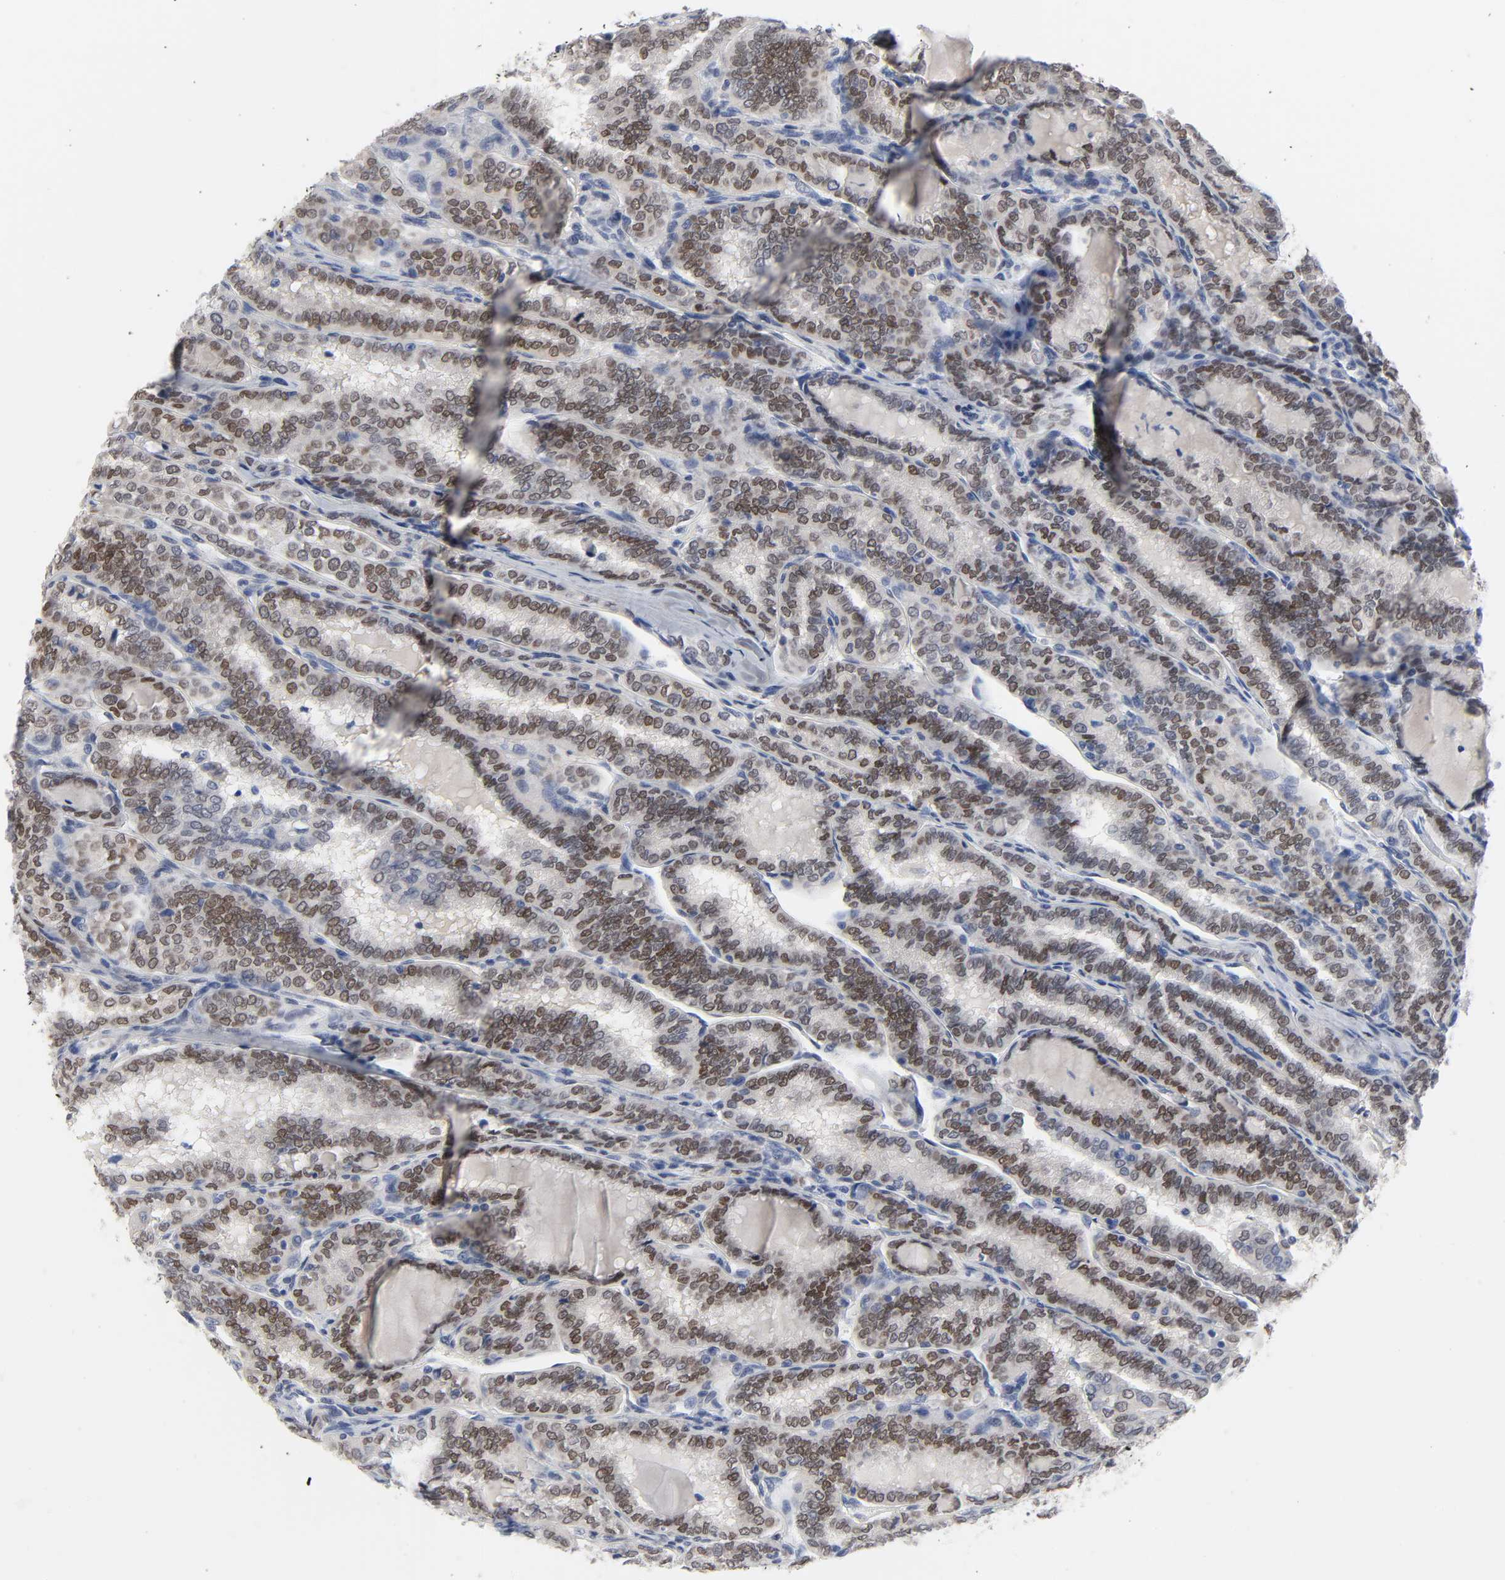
{"staining": {"intensity": "moderate", "quantity": ">75%", "location": "nuclear"}, "tissue": "thyroid cancer", "cell_type": "Tumor cells", "image_type": "cancer", "snomed": [{"axis": "morphology", "description": "Papillary adenocarcinoma, NOS"}, {"axis": "topography", "description": "Thyroid gland"}], "caption": "Thyroid cancer (papillary adenocarcinoma) stained with immunohistochemistry displays moderate nuclear expression in about >75% of tumor cells.", "gene": "SALL2", "patient": {"sex": "female", "age": 30}}